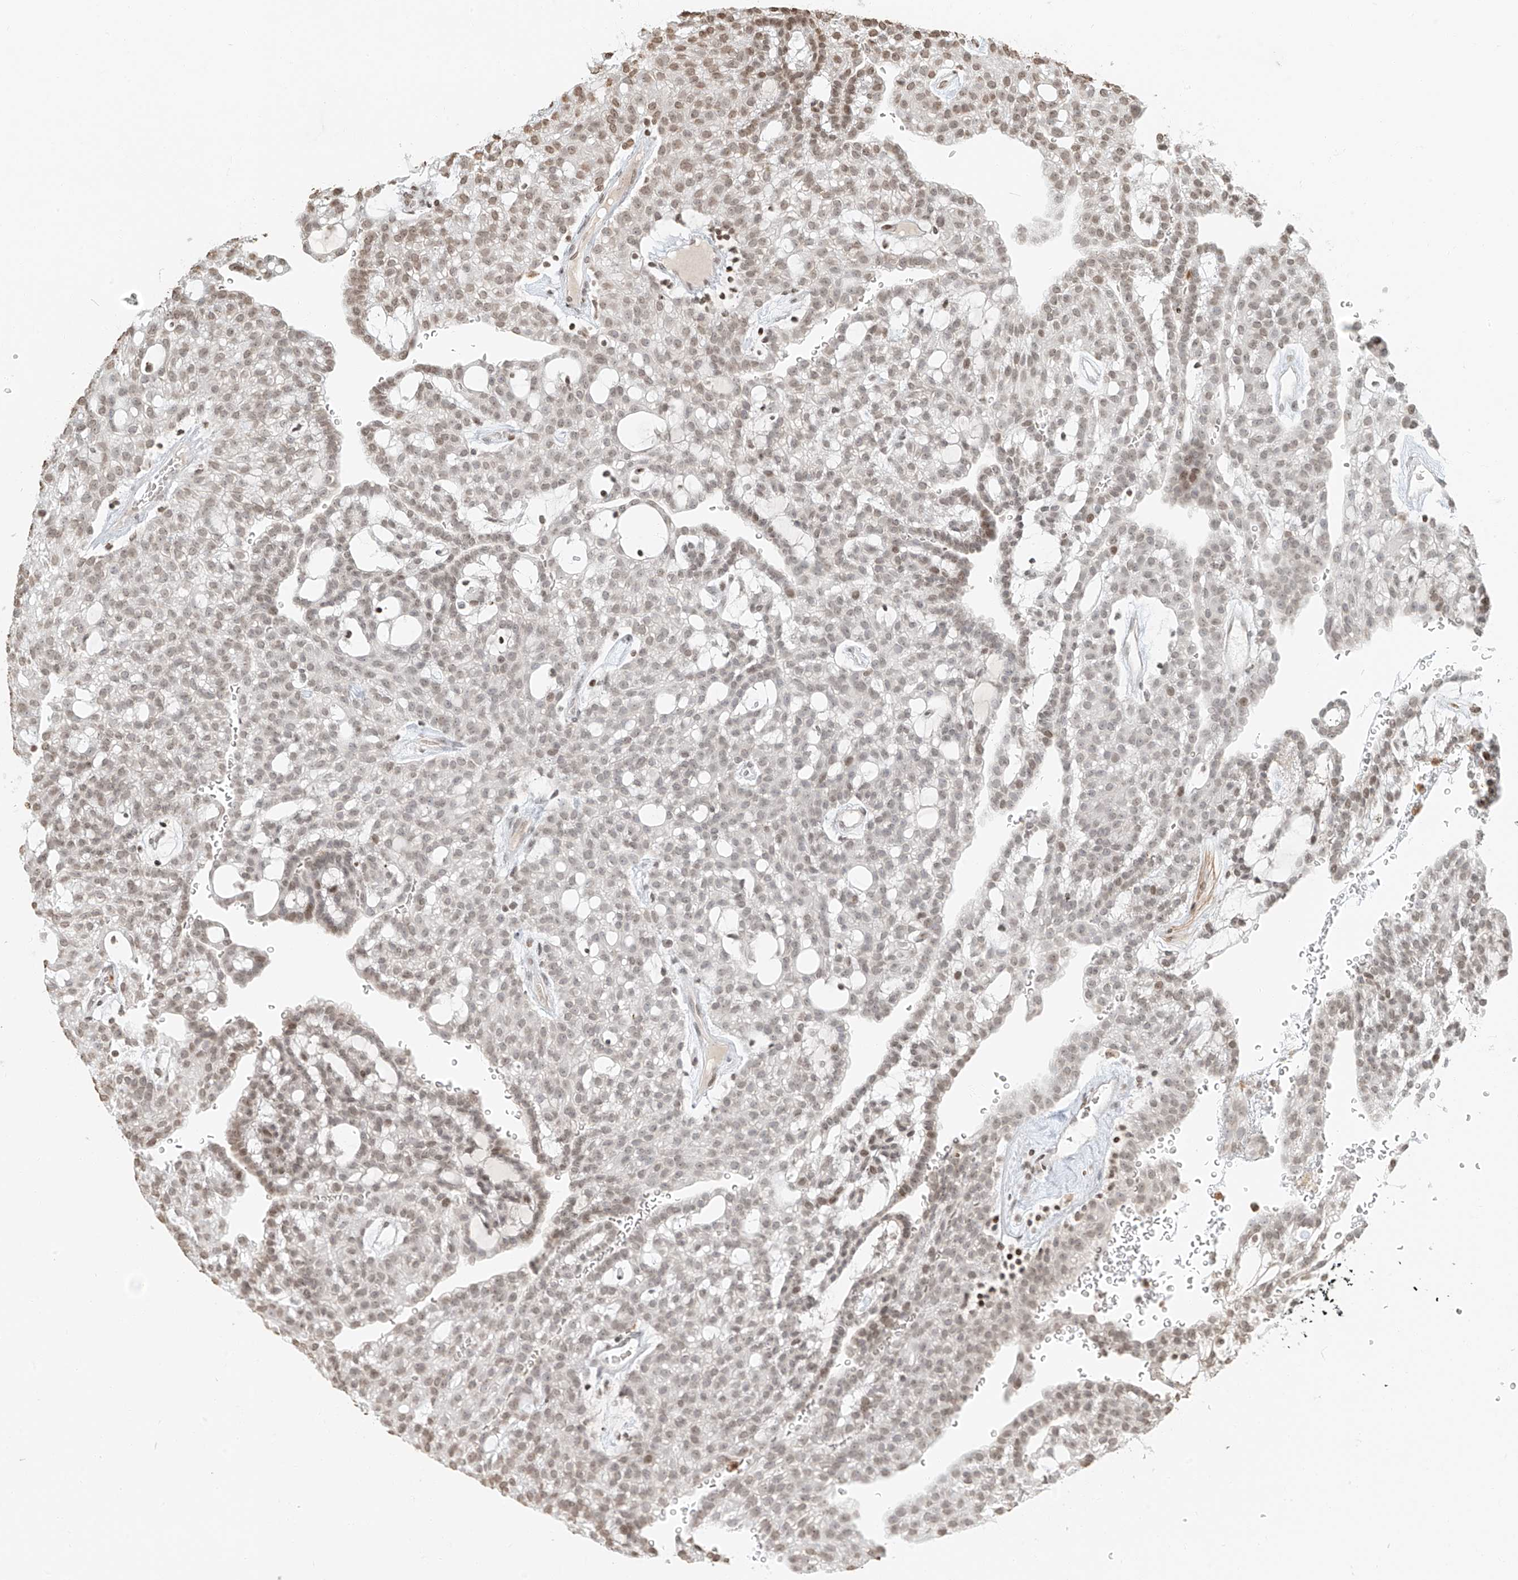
{"staining": {"intensity": "moderate", "quantity": "<25%", "location": "nuclear"}, "tissue": "renal cancer", "cell_type": "Tumor cells", "image_type": "cancer", "snomed": [{"axis": "morphology", "description": "Adenocarcinoma, NOS"}, {"axis": "topography", "description": "Kidney"}], "caption": "There is low levels of moderate nuclear staining in tumor cells of renal cancer (adenocarcinoma), as demonstrated by immunohistochemical staining (brown color).", "gene": "C17orf58", "patient": {"sex": "male", "age": 63}}